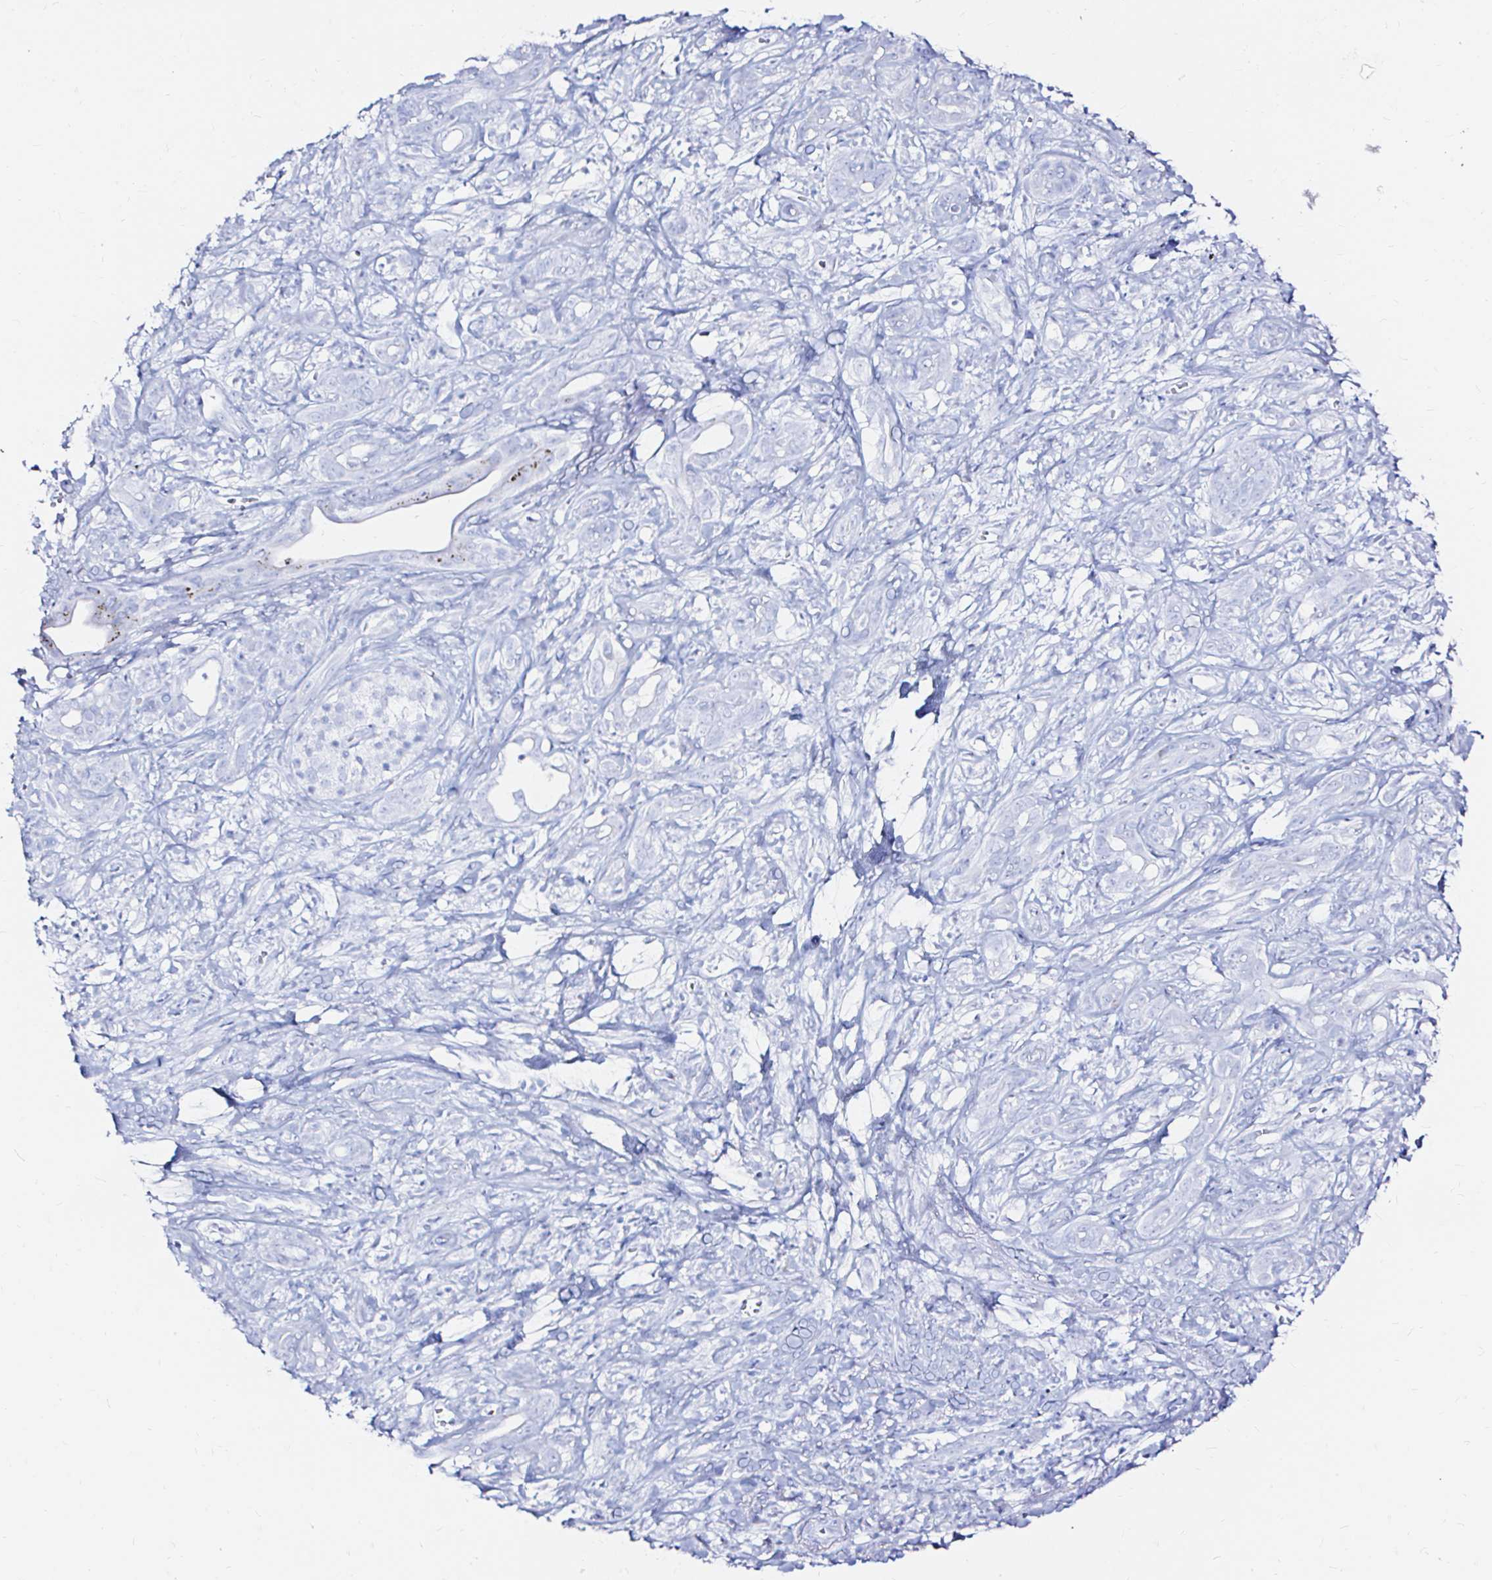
{"staining": {"intensity": "negative", "quantity": "none", "location": "none"}, "tissue": "pancreatic cancer", "cell_type": "Tumor cells", "image_type": "cancer", "snomed": [{"axis": "morphology", "description": "Adenocarcinoma, NOS"}, {"axis": "topography", "description": "Pancreas"}], "caption": "The histopathology image reveals no staining of tumor cells in pancreatic cancer (adenocarcinoma).", "gene": "ZNF432", "patient": {"sex": "male", "age": 61}}